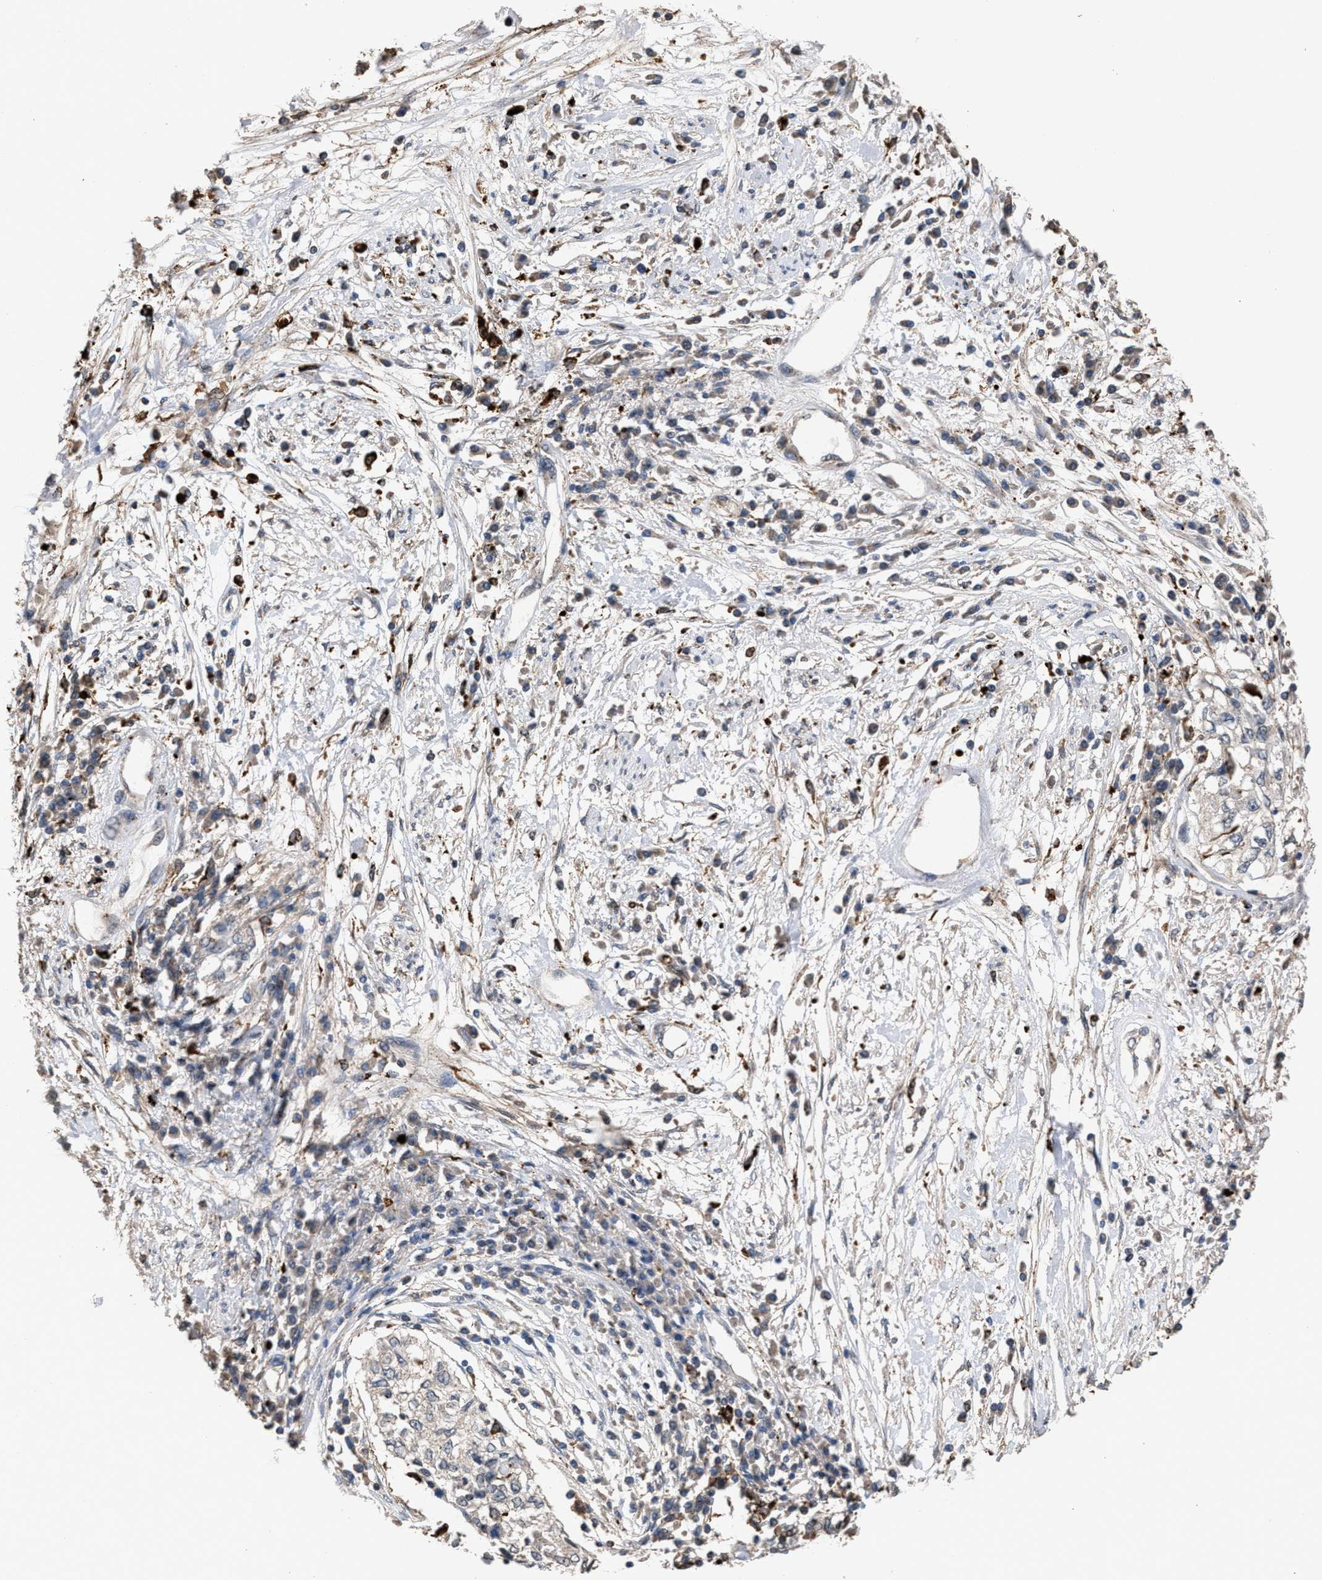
{"staining": {"intensity": "negative", "quantity": "none", "location": "none"}, "tissue": "cervical cancer", "cell_type": "Tumor cells", "image_type": "cancer", "snomed": [{"axis": "morphology", "description": "Squamous cell carcinoma, NOS"}, {"axis": "topography", "description": "Cervix"}], "caption": "IHC photomicrograph of neoplastic tissue: squamous cell carcinoma (cervical) stained with DAB shows no significant protein staining in tumor cells.", "gene": "ELMO3", "patient": {"sex": "female", "age": 57}}